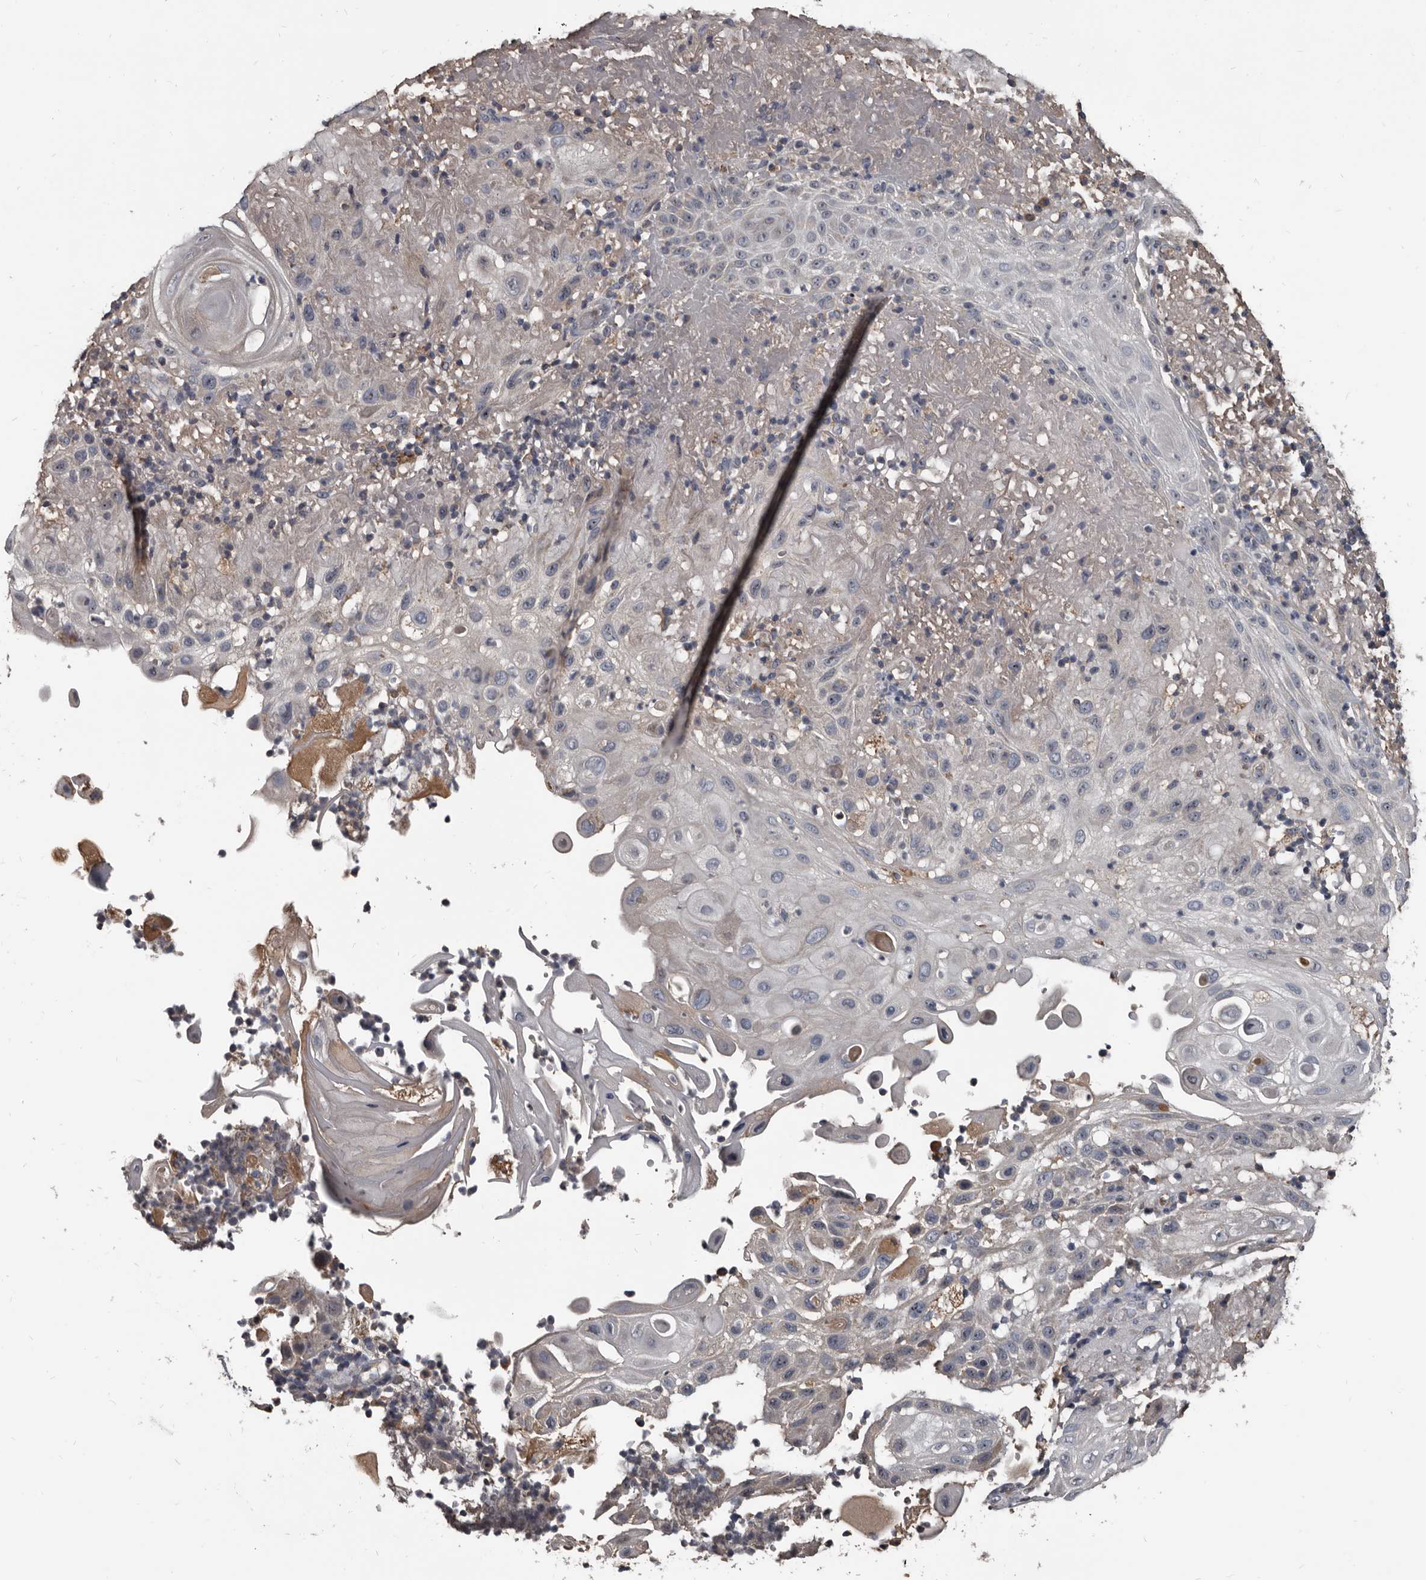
{"staining": {"intensity": "negative", "quantity": "none", "location": "none"}, "tissue": "skin cancer", "cell_type": "Tumor cells", "image_type": "cancer", "snomed": [{"axis": "morphology", "description": "Normal tissue, NOS"}, {"axis": "morphology", "description": "Squamous cell carcinoma, NOS"}, {"axis": "topography", "description": "Skin"}], "caption": "This is an immunohistochemistry (IHC) photomicrograph of skin squamous cell carcinoma. There is no positivity in tumor cells.", "gene": "GREB1", "patient": {"sex": "female", "age": 96}}